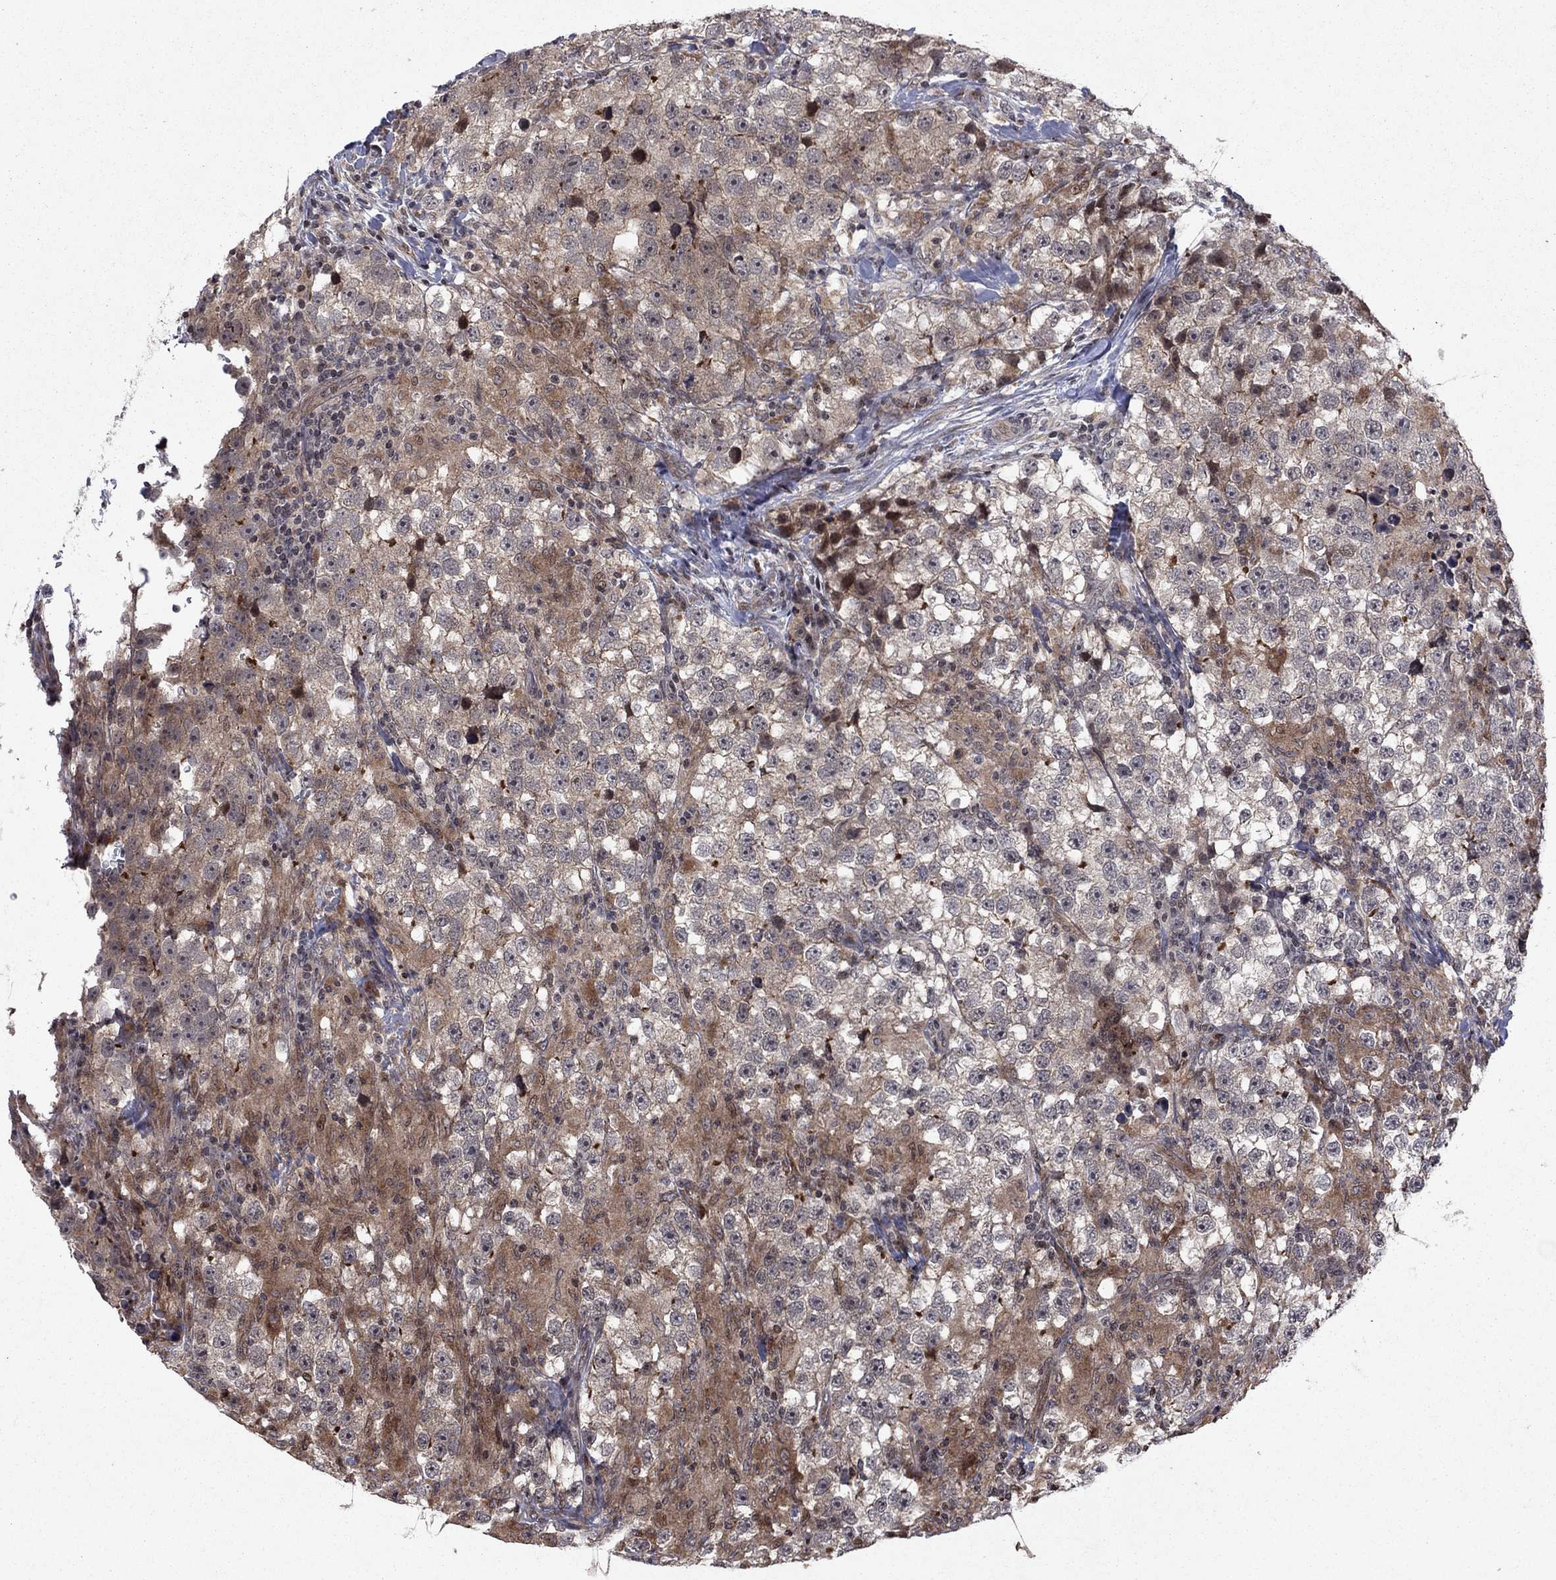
{"staining": {"intensity": "moderate", "quantity": "<25%", "location": "cytoplasmic/membranous"}, "tissue": "testis cancer", "cell_type": "Tumor cells", "image_type": "cancer", "snomed": [{"axis": "morphology", "description": "Seminoma, NOS"}, {"axis": "topography", "description": "Testis"}], "caption": "The photomicrograph demonstrates staining of testis cancer (seminoma), revealing moderate cytoplasmic/membranous protein positivity (brown color) within tumor cells. Immunohistochemistry stains the protein in brown and the nuclei are stained blue.", "gene": "SORBS1", "patient": {"sex": "male", "age": 46}}